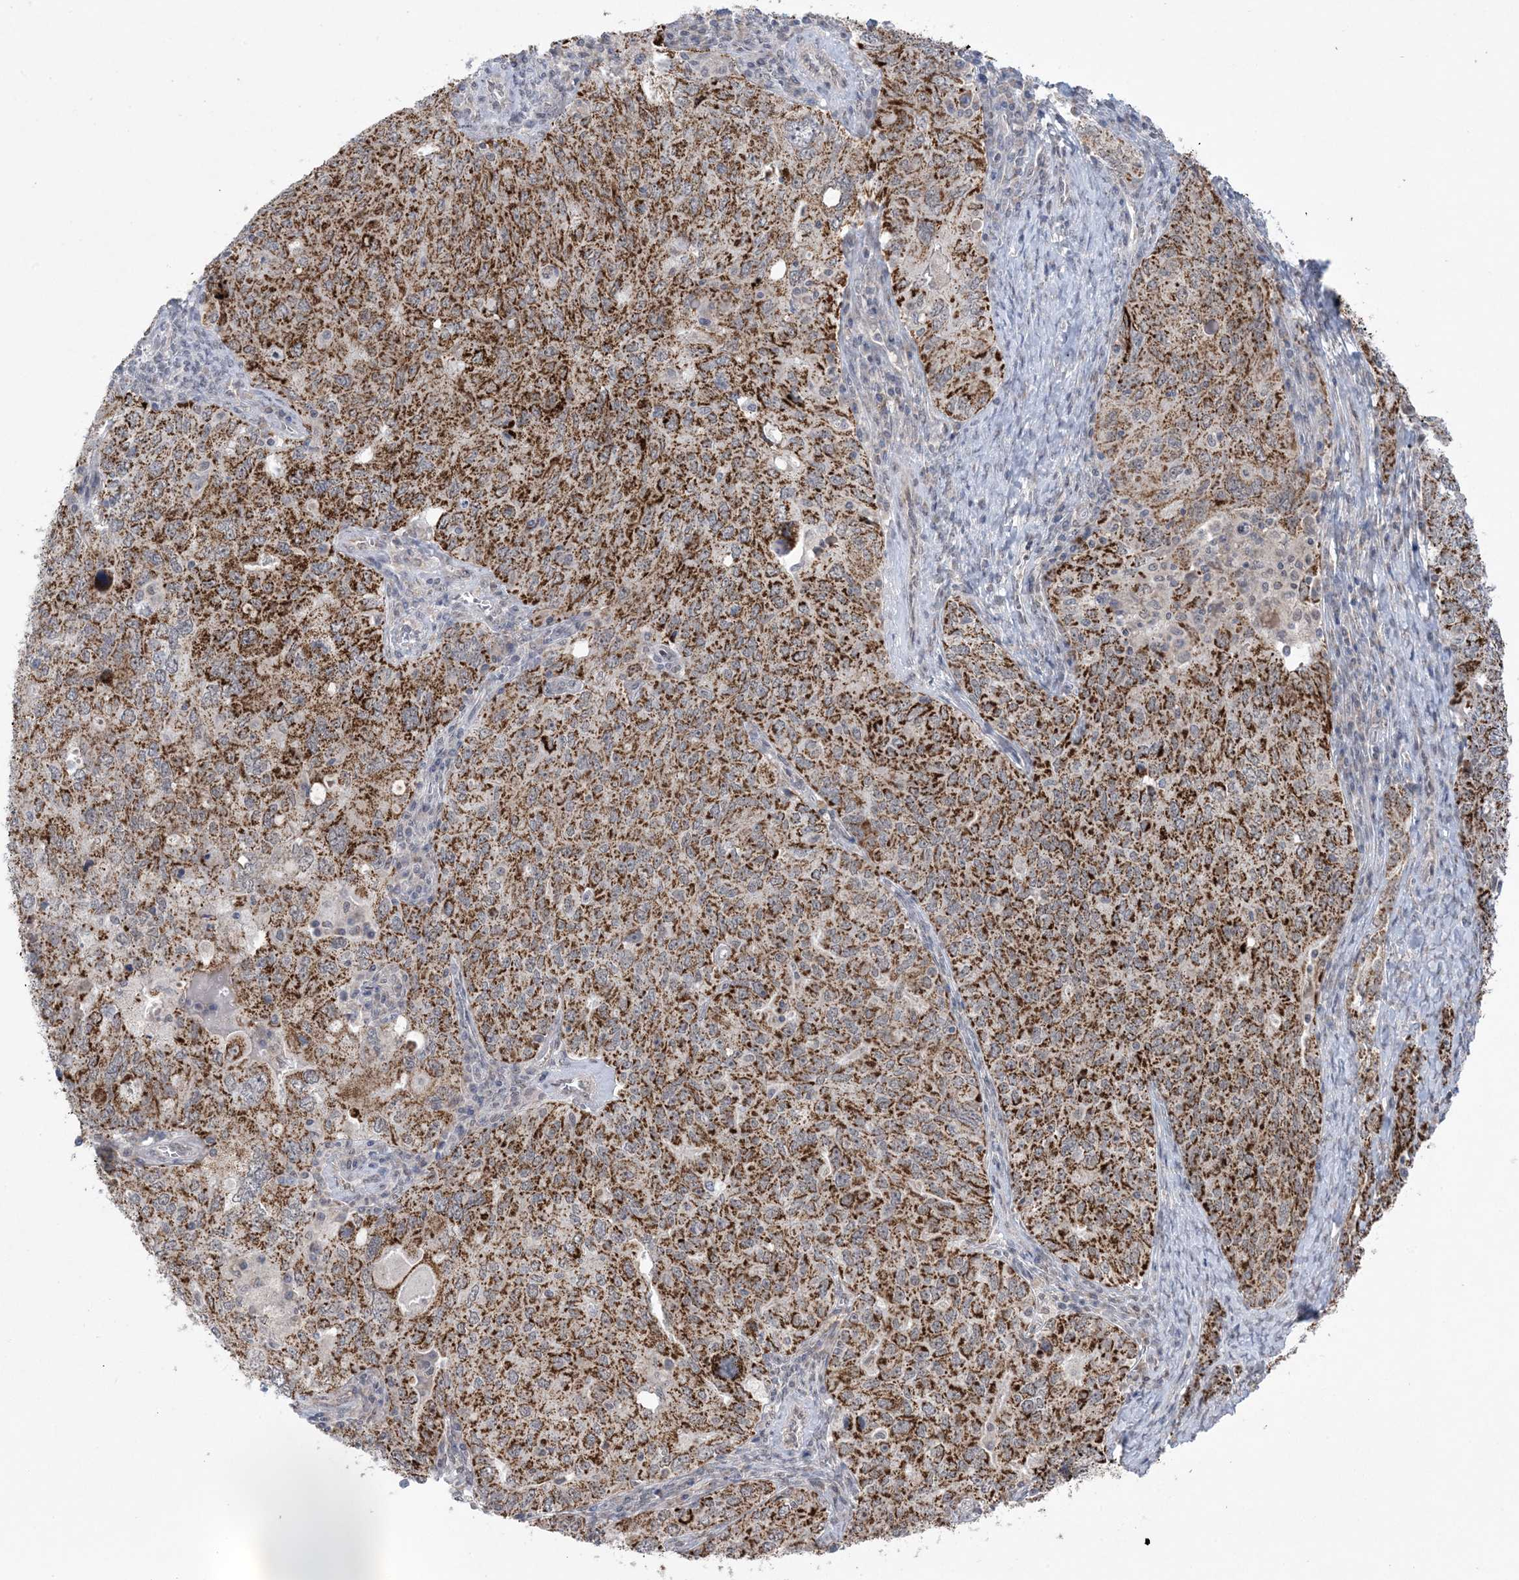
{"staining": {"intensity": "strong", "quantity": ">75%", "location": "cytoplasmic/membranous"}, "tissue": "ovarian cancer", "cell_type": "Tumor cells", "image_type": "cancer", "snomed": [{"axis": "morphology", "description": "Carcinoma, endometroid"}, {"axis": "topography", "description": "Ovary"}], "caption": "DAB immunohistochemical staining of ovarian cancer (endometroid carcinoma) demonstrates strong cytoplasmic/membranous protein positivity in about >75% of tumor cells.", "gene": "TRMT10C", "patient": {"sex": "female", "age": 62}}